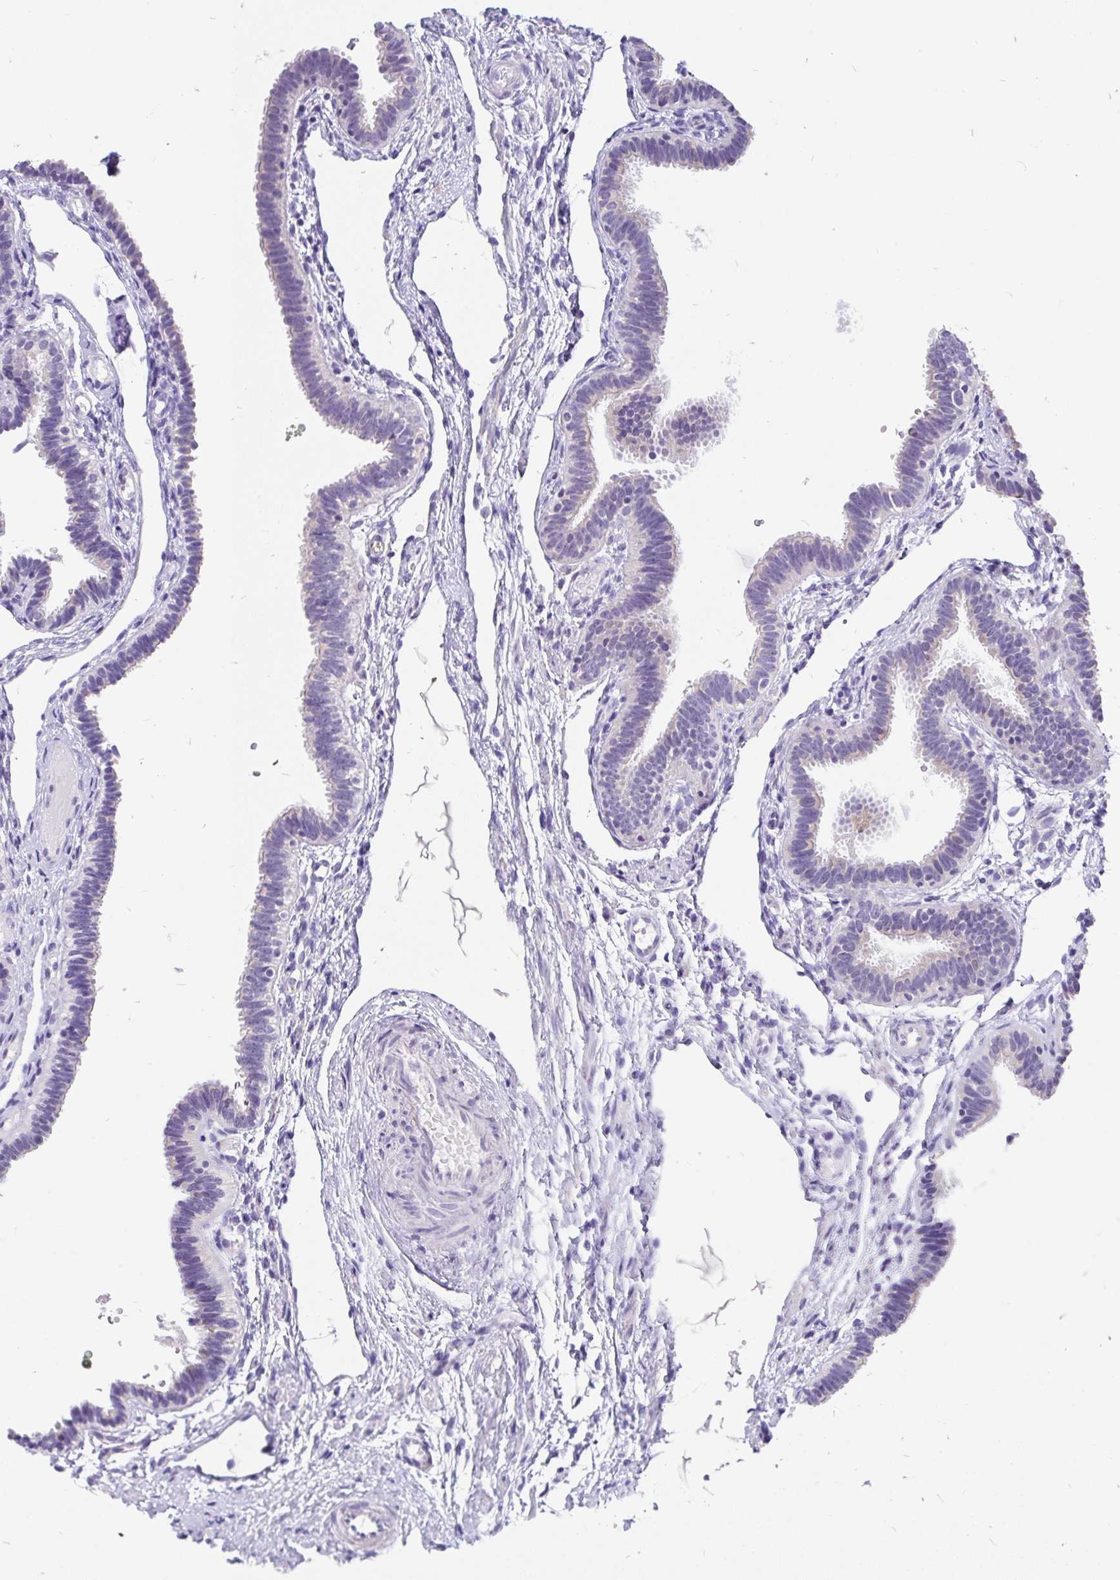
{"staining": {"intensity": "negative", "quantity": "none", "location": "none"}, "tissue": "fallopian tube", "cell_type": "Glandular cells", "image_type": "normal", "snomed": [{"axis": "morphology", "description": "Normal tissue, NOS"}, {"axis": "topography", "description": "Fallopian tube"}], "caption": "Fallopian tube stained for a protein using immunohistochemistry shows no positivity glandular cells.", "gene": "INTS5", "patient": {"sex": "female", "age": 37}}